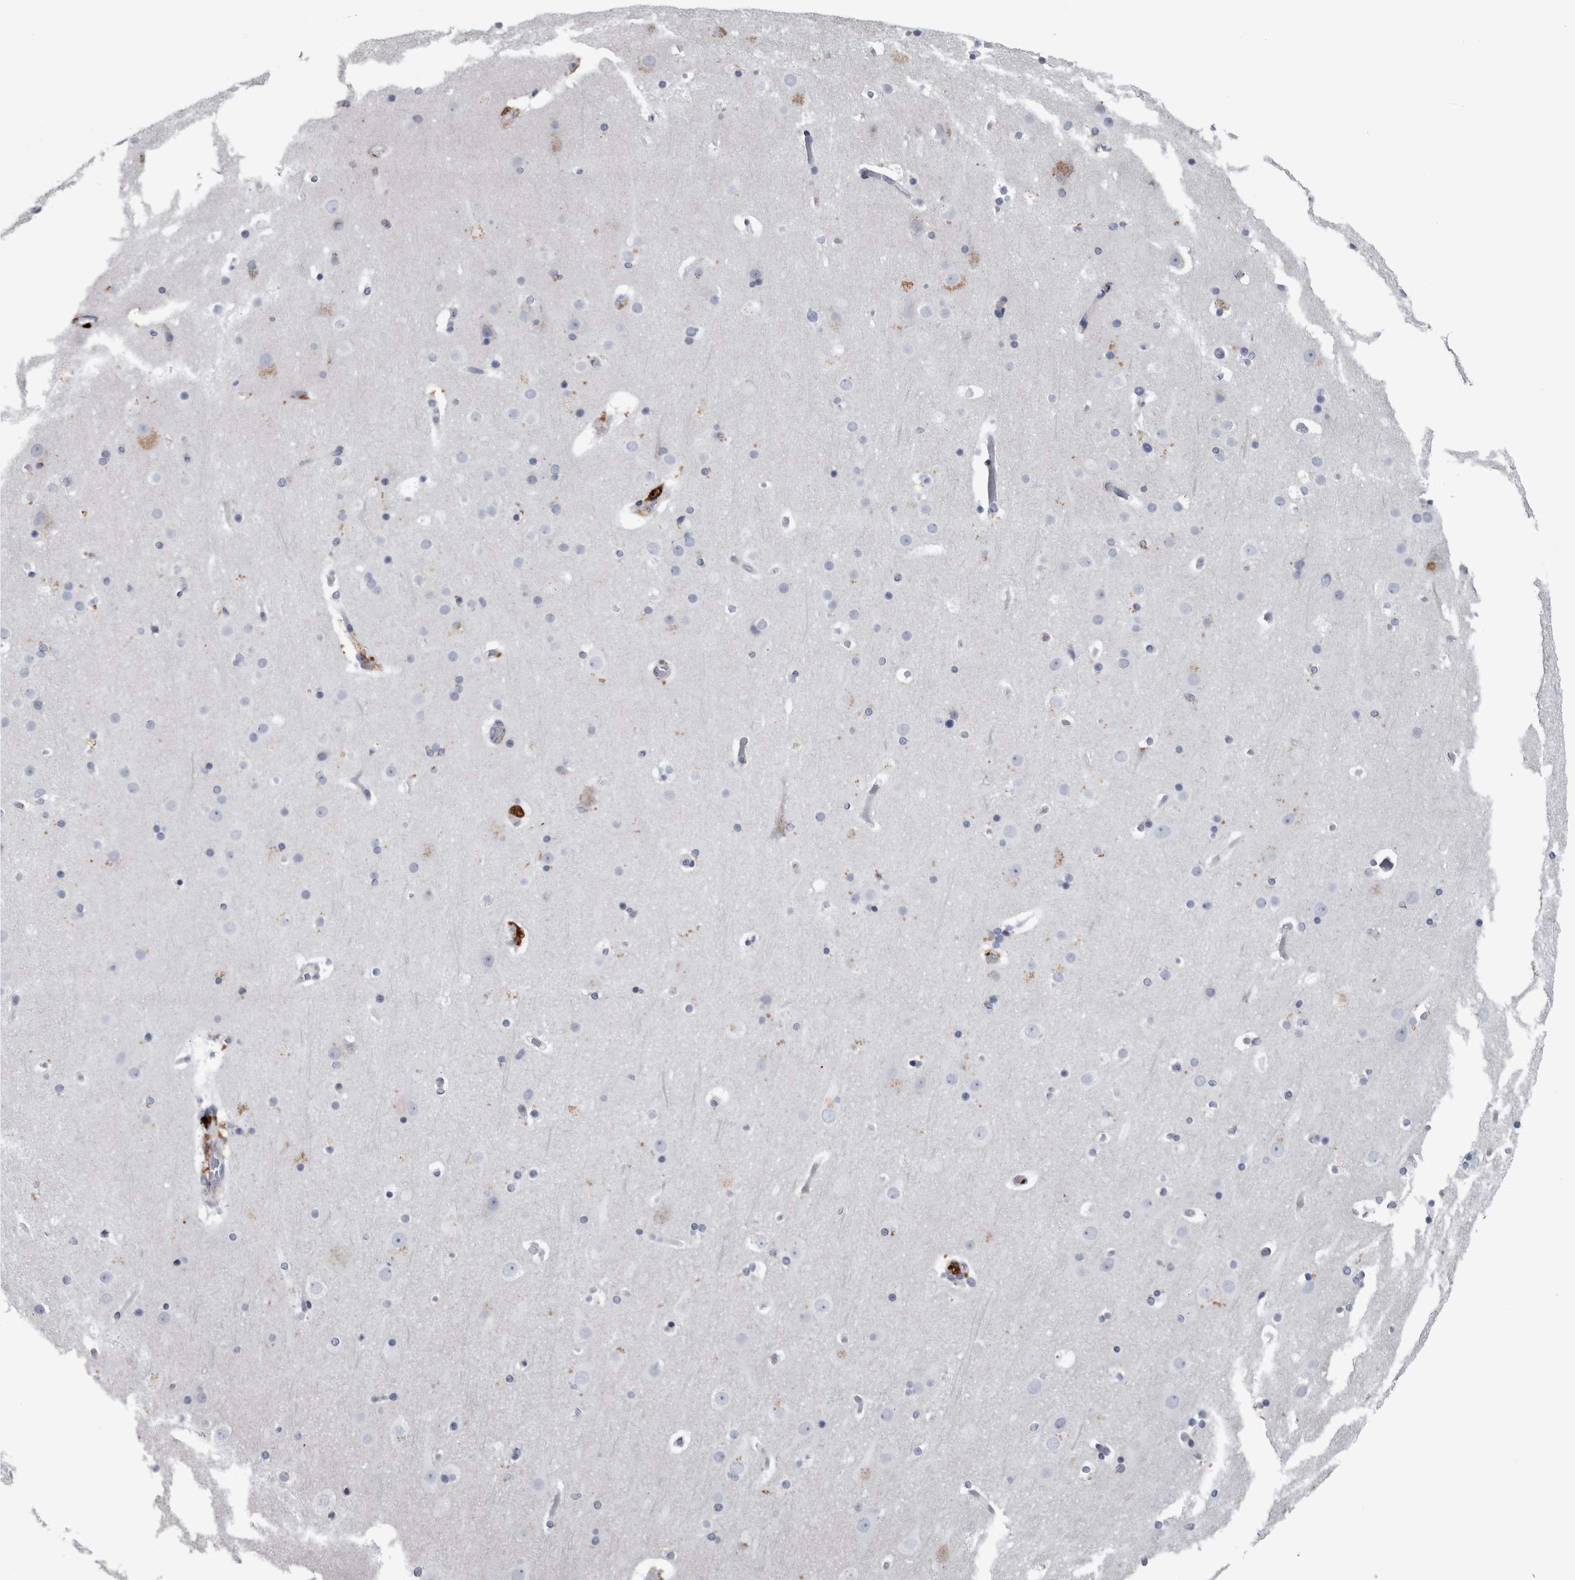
{"staining": {"intensity": "negative", "quantity": "none", "location": "none"}, "tissue": "cerebral cortex", "cell_type": "Endothelial cells", "image_type": "normal", "snomed": [{"axis": "morphology", "description": "Normal tissue, NOS"}, {"axis": "topography", "description": "Cerebral cortex"}], "caption": "Immunohistochemistry of unremarkable human cerebral cortex shows no expression in endothelial cells. Brightfield microscopy of immunohistochemistry (IHC) stained with DAB (brown) and hematoxylin (blue), captured at high magnification.", "gene": "DPP7", "patient": {"sex": "male", "age": 57}}